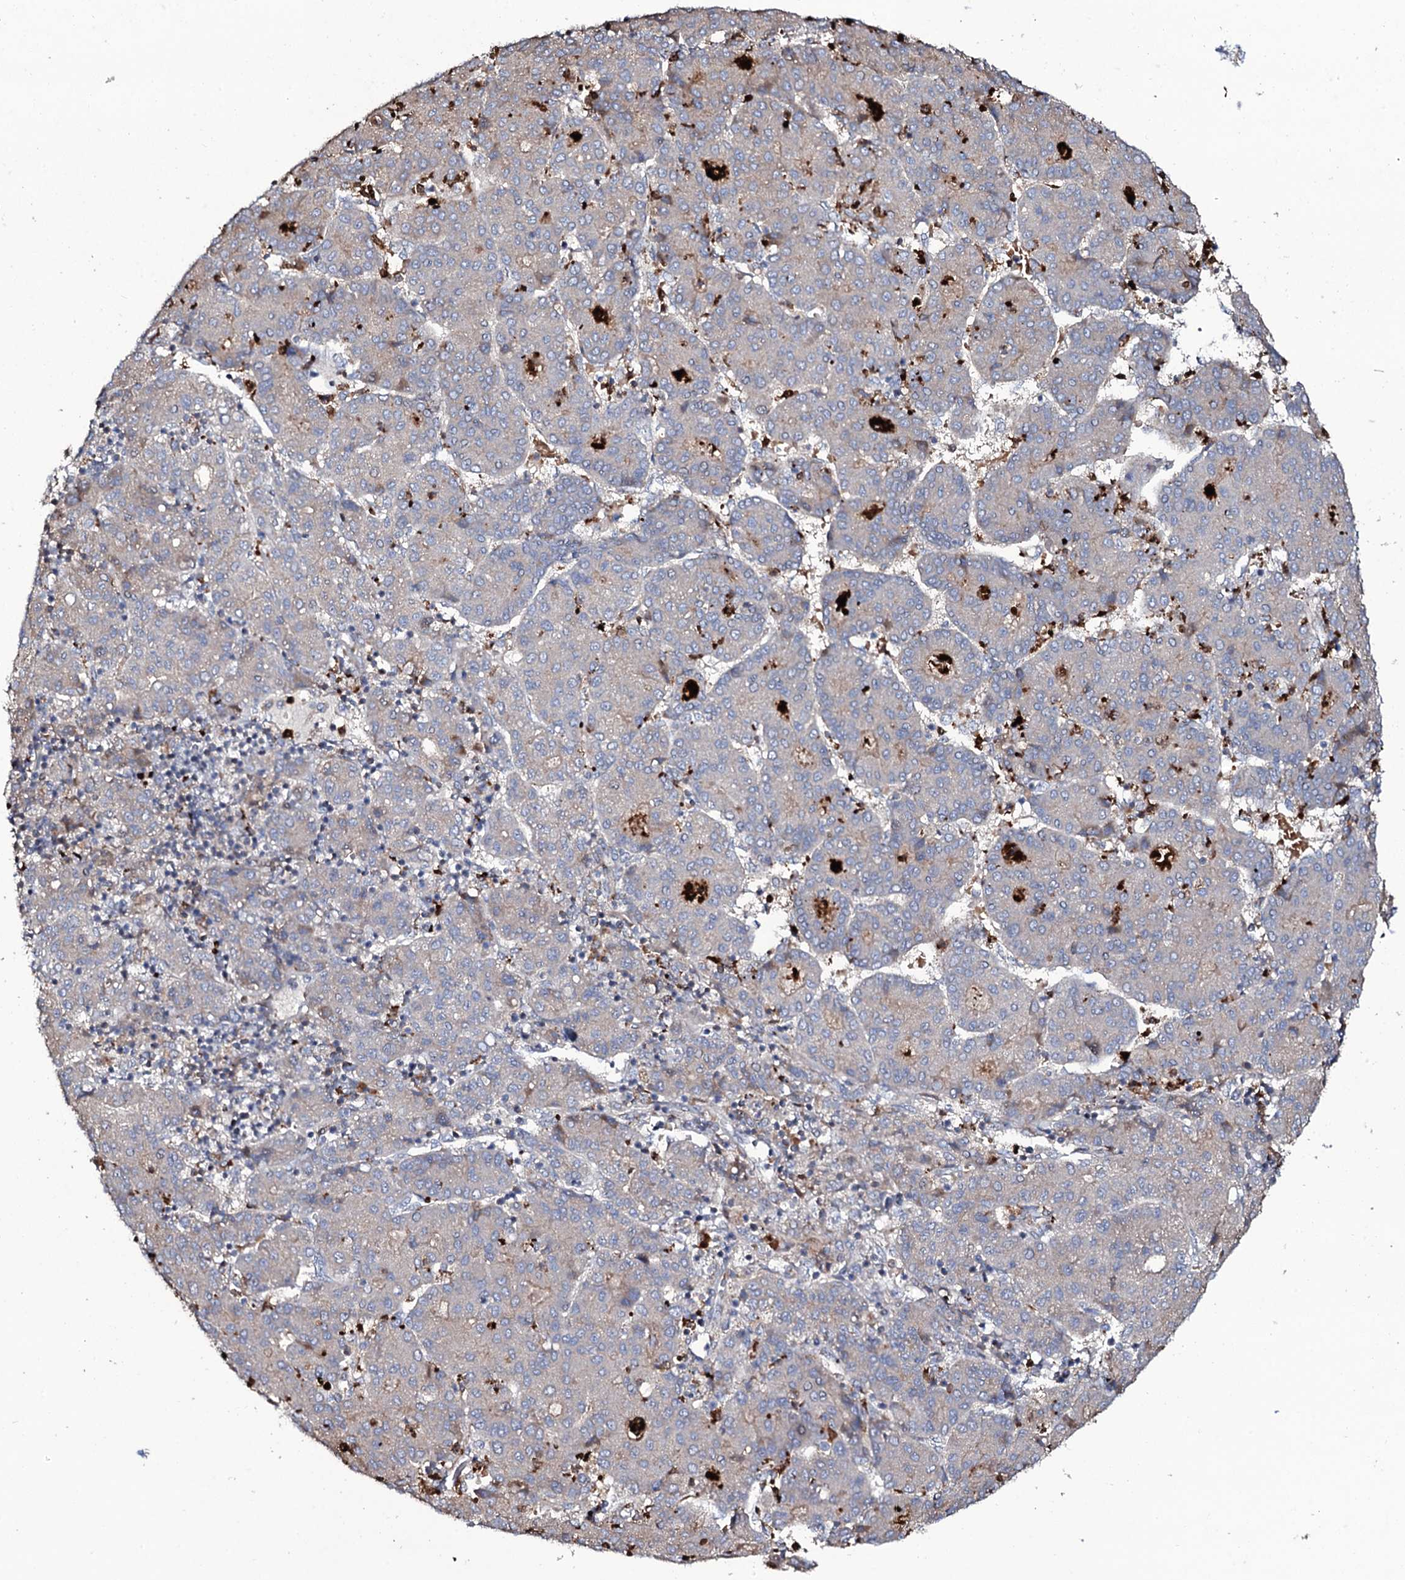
{"staining": {"intensity": "negative", "quantity": "none", "location": "none"}, "tissue": "liver cancer", "cell_type": "Tumor cells", "image_type": "cancer", "snomed": [{"axis": "morphology", "description": "Carcinoma, Hepatocellular, NOS"}, {"axis": "topography", "description": "Liver"}], "caption": "Immunohistochemistry (IHC) histopathology image of neoplastic tissue: human liver hepatocellular carcinoma stained with DAB exhibits no significant protein staining in tumor cells.", "gene": "COG6", "patient": {"sex": "male", "age": 65}}